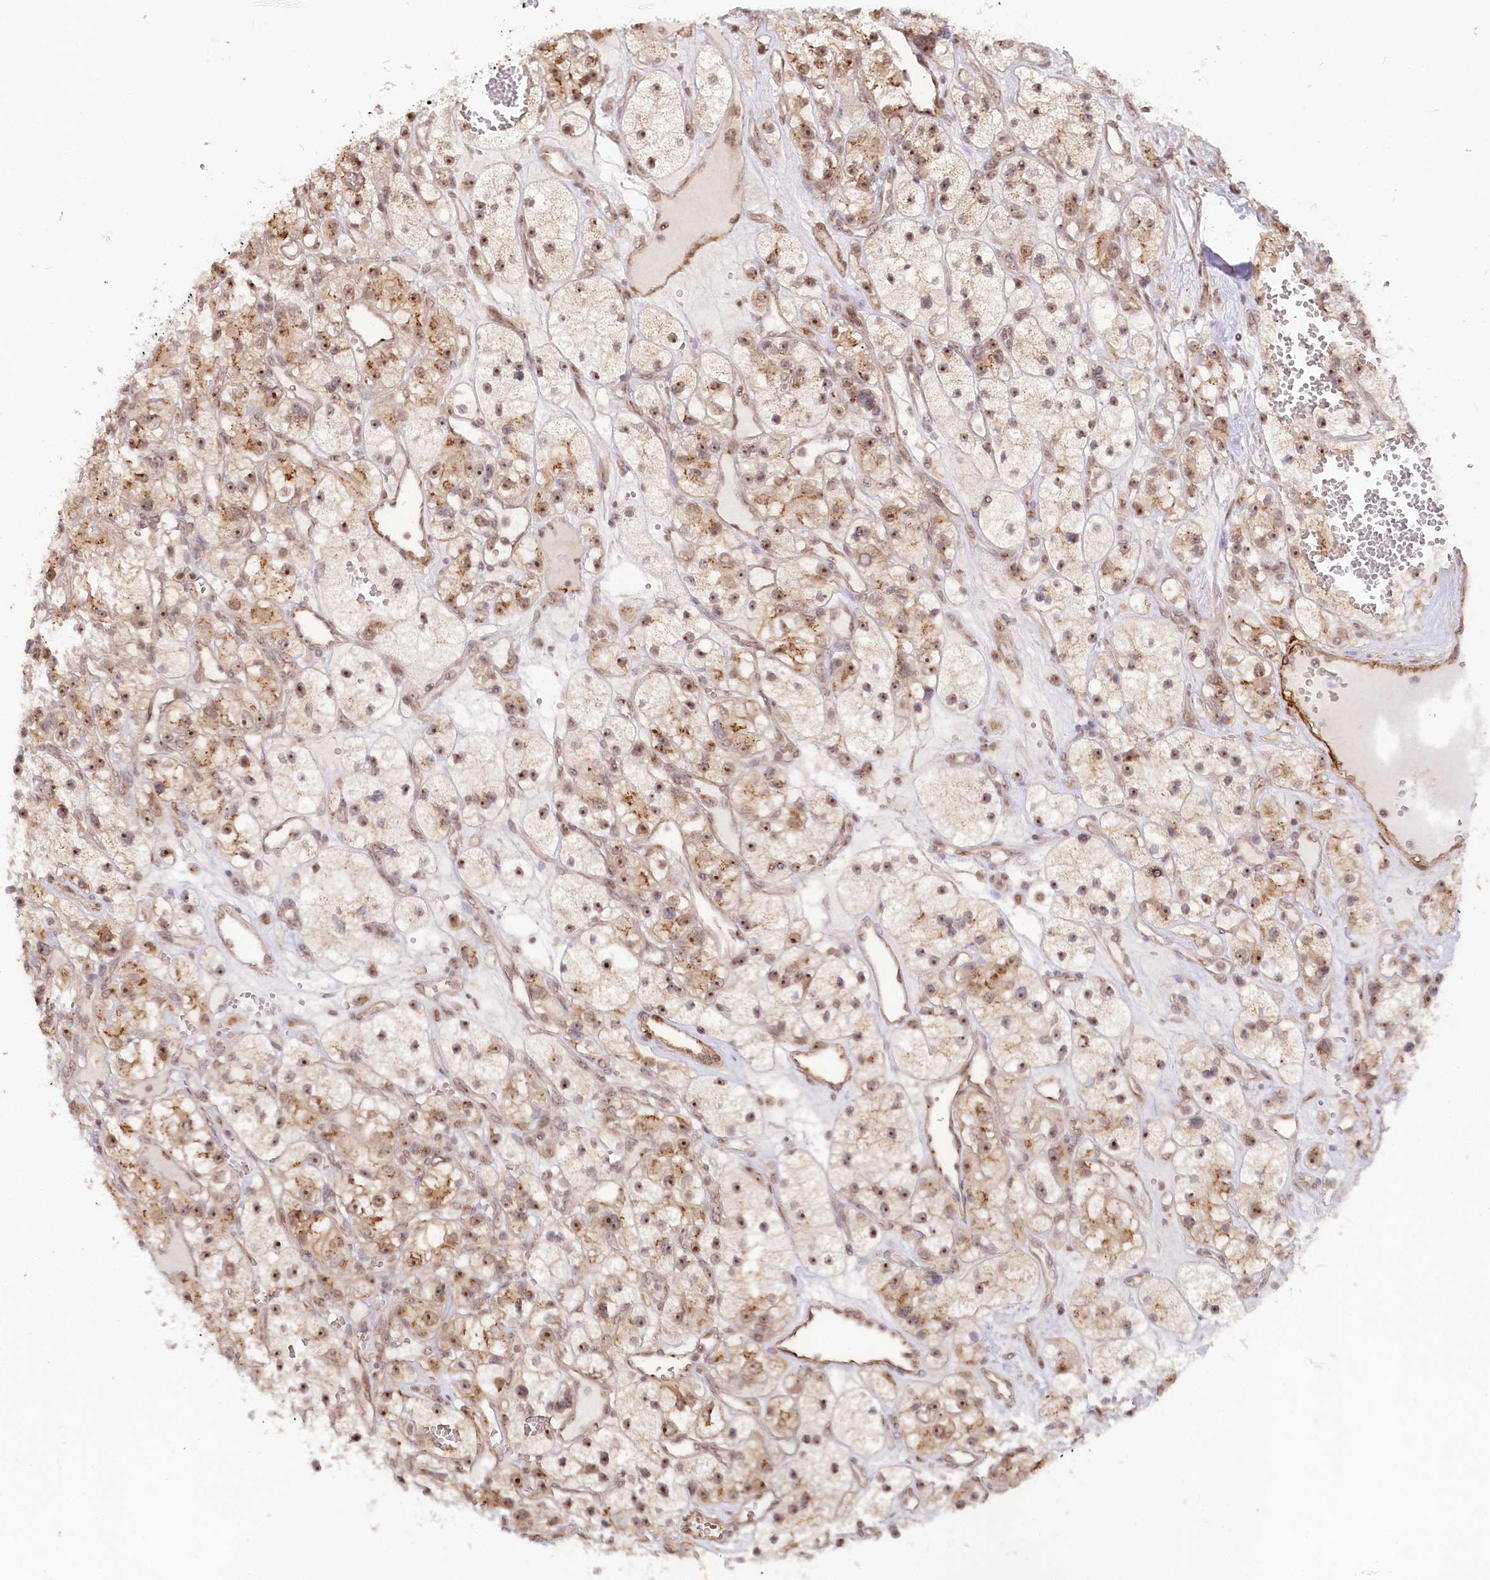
{"staining": {"intensity": "moderate", "quantity": ">75%", "location": "cytoplasmic/membranous,nuclear"}, "tissue": "renal cancer", "cell_type": "Tumor cells", "image_type": "cancer", "snomed": [{"axis": "morphology", "description": "Adenocarcinoma, NOS"}, {"axis": "topography", "description": "Kidney"}], "caption": "Moderate cytoplasmic/membranous and nuclear staining is appreciated in about >75% of tumor cells in adenocarcinoma (renal).", "gene": "GNL3L", "patient": {"sex": "female", "age": 57}}